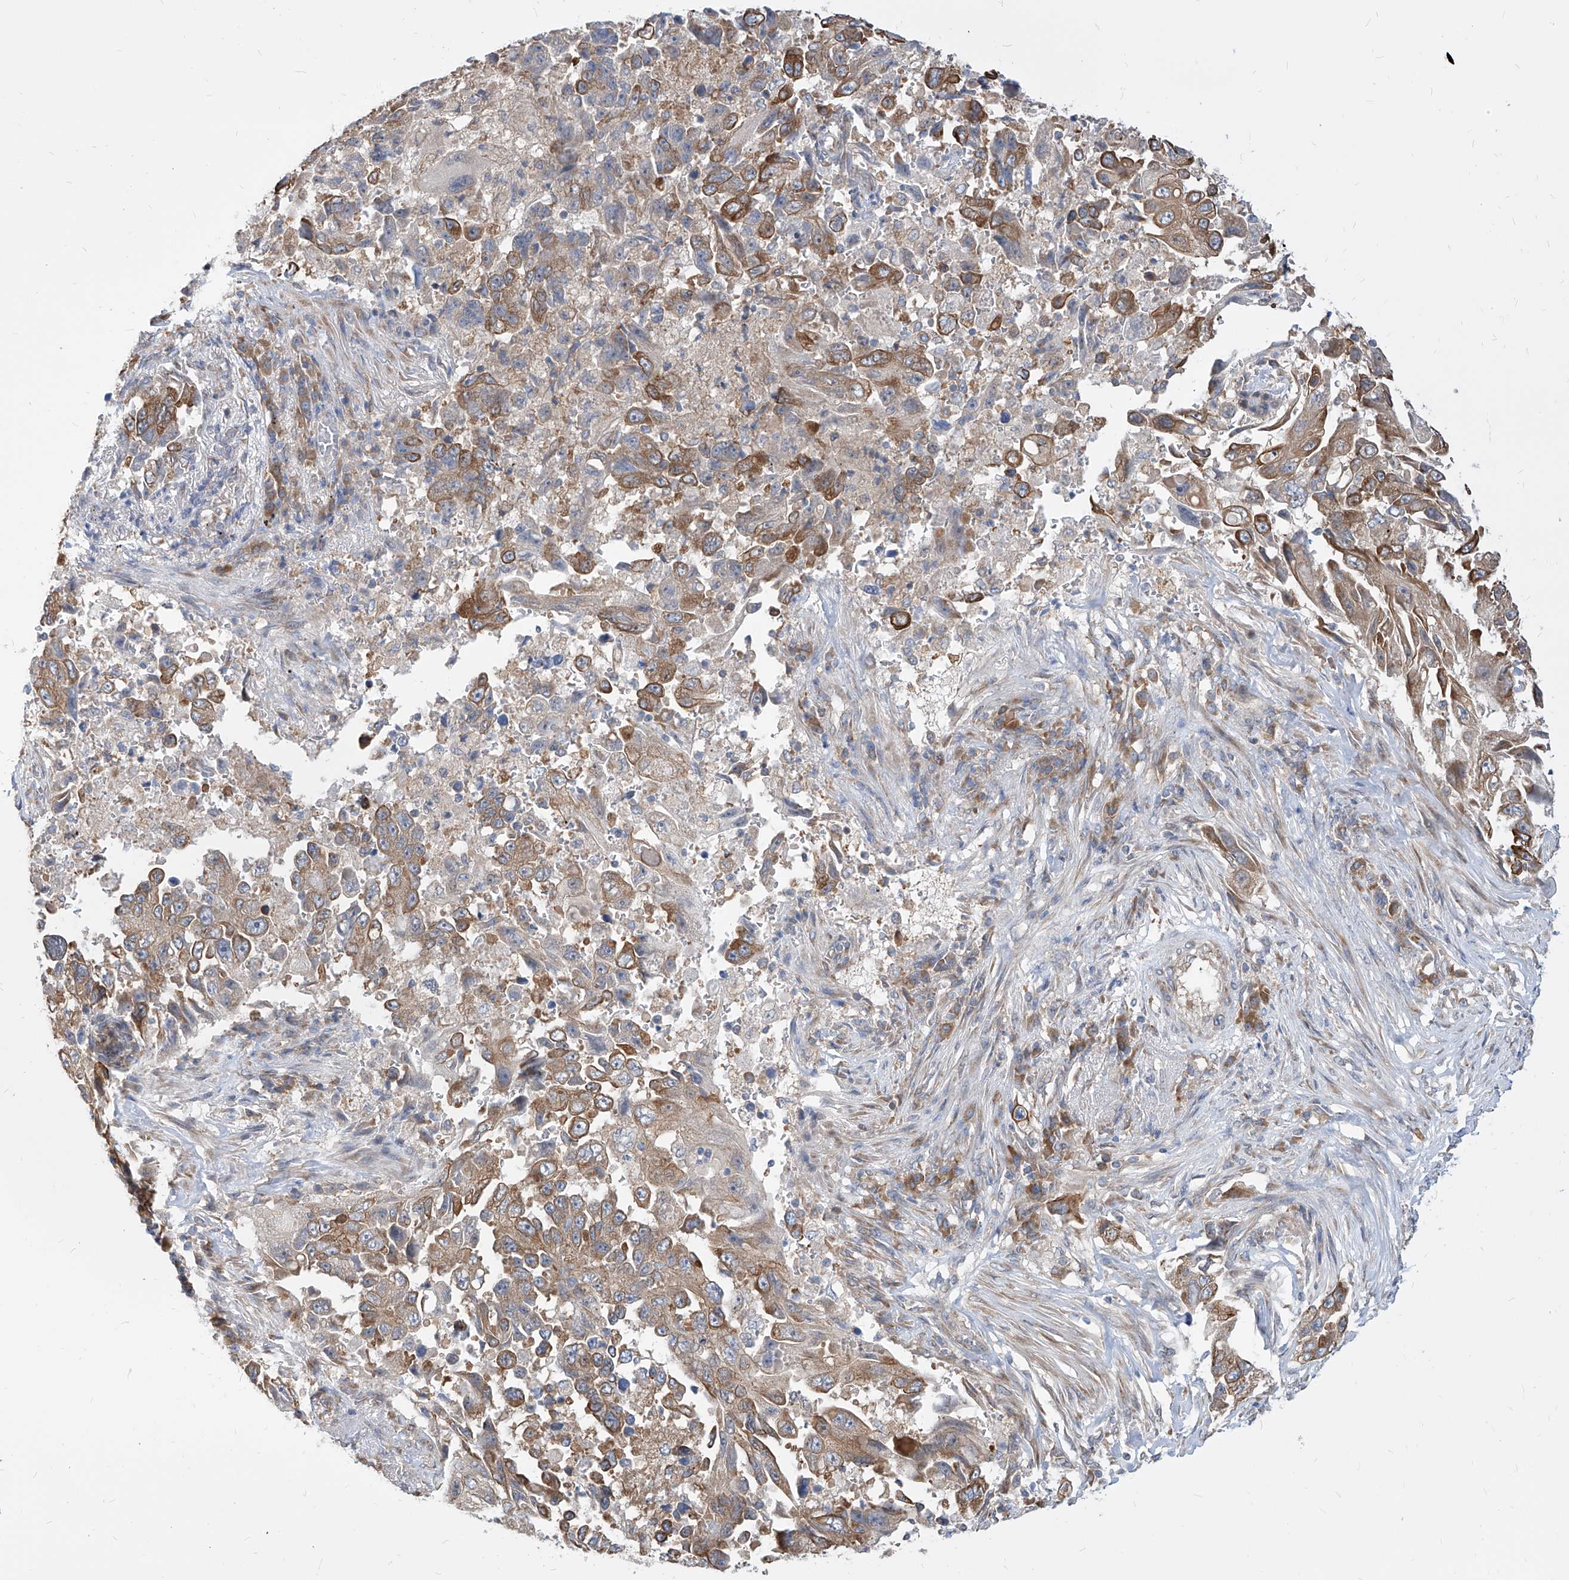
{"staining": {"intensity": "moderate", "quantity": "25%-75%", "location": "cytoplasmic/membranous"}, "tissue": "lung cancer", "cell_type": "Tumor cells", "image_type": "cancer", "snomed": [{"axis": "morphology", "description": "Adenocarcinoma, NOS"}, {"axis": "topography", "description": "Lung"}], "caption": "Tumor cells reveal moderate cytoplasmic/membranous positivity in approximately 25%-75% of cells in lung cancer. The protein is shown in brown color, while the nuclei are stained blue.", "gene": "FAM83B", "patient": {"sex": "female", "age": 51}}